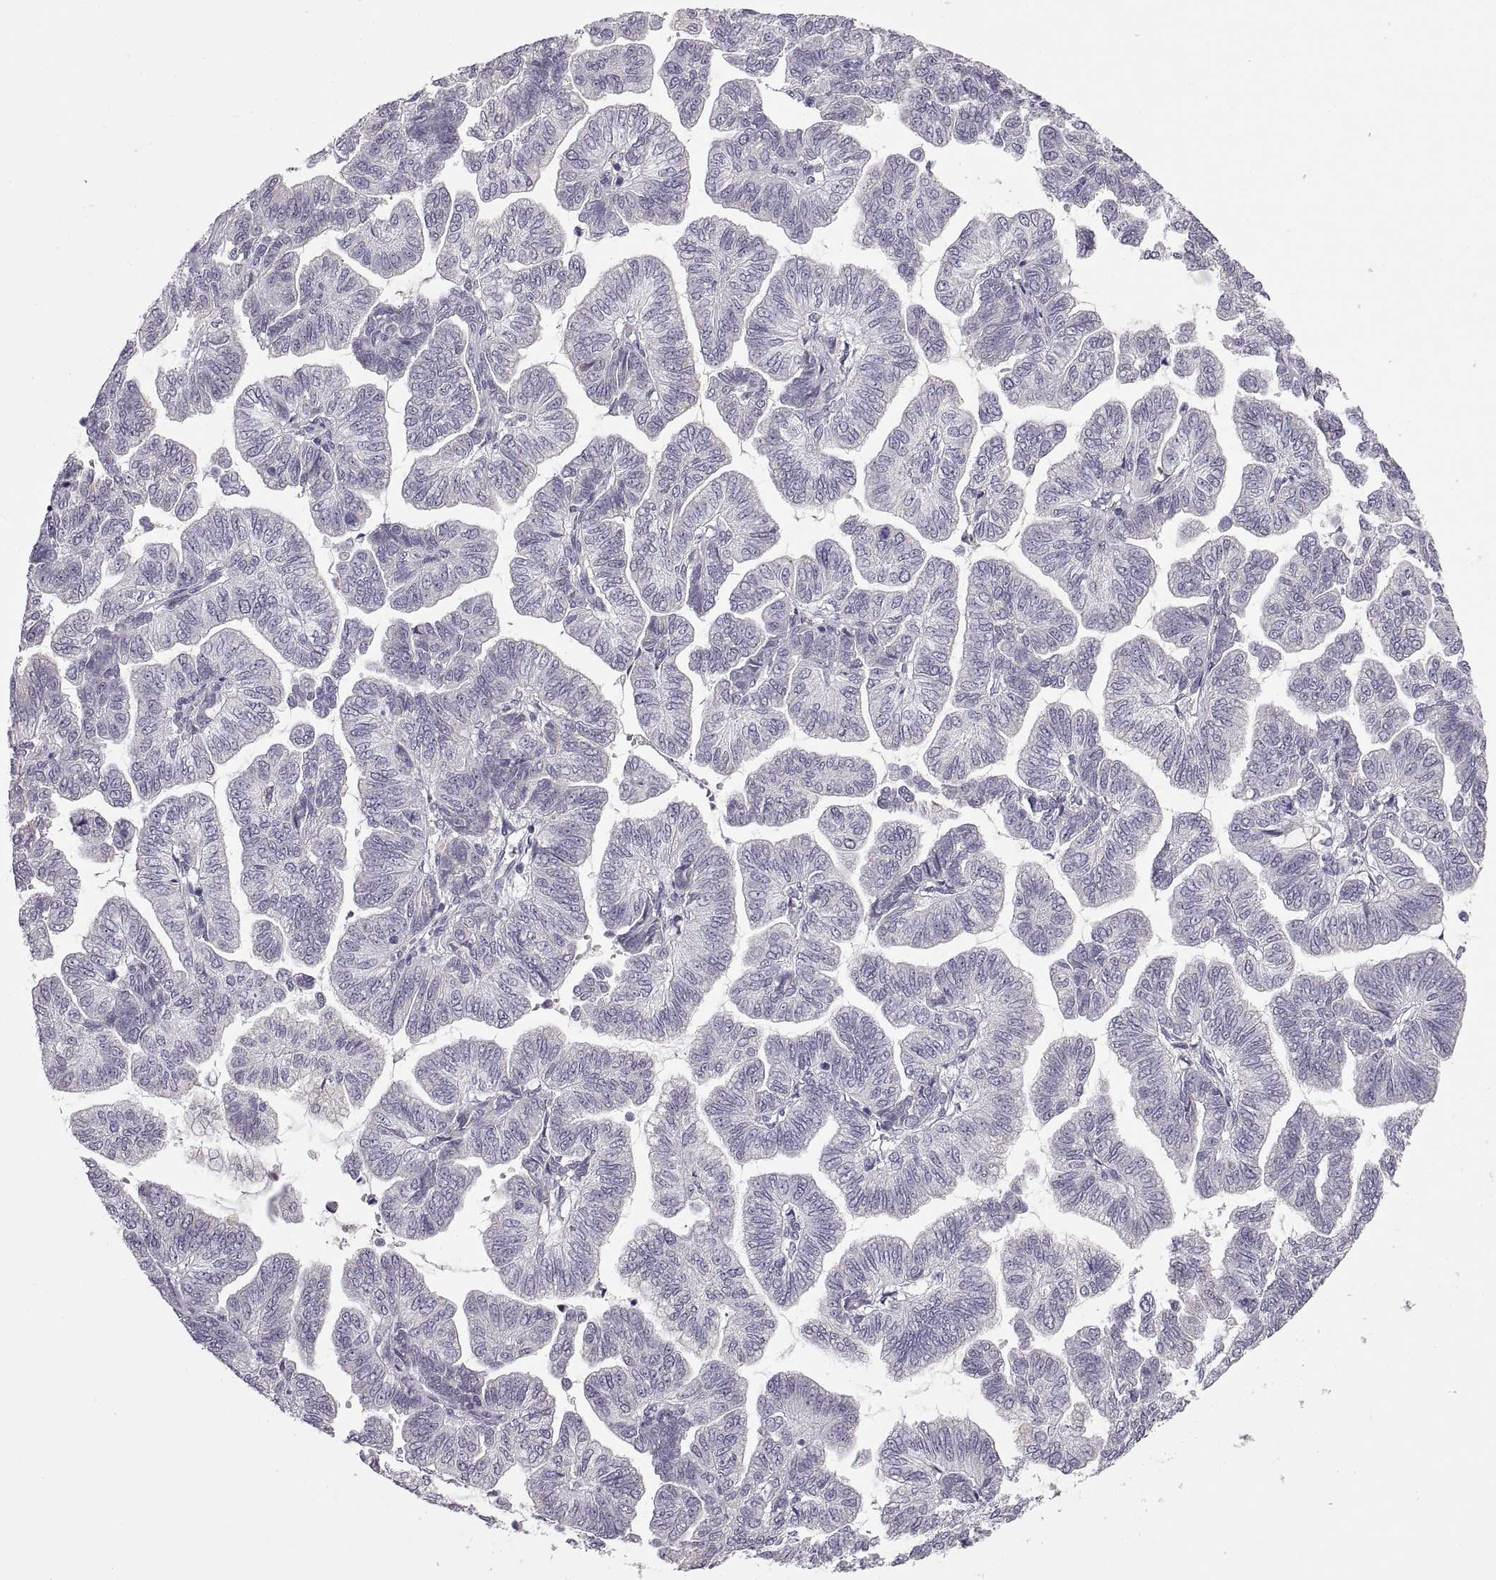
{"staining": {"intensity": "negative", "quantity": "none", "location": "none"}, "tissue": "stomach cancer", "cell_type": "Tumor cells", "image_type": "cancer", "snomed": [{"axis": "morphology", "description": "Adenocarcinoma, NOS"}, {"axis": "topography", "description": "Stomach"}], "caption": "Histopathology image shows no protein positivity in tumor cells of stomach adenocarcinoma tissue. (DAB (3,3'-diaminobenzidine) IHC with hematoxylin counter stain).", "gene": "MAGEB18", "patient": {"sex": "male", "age": 83}}